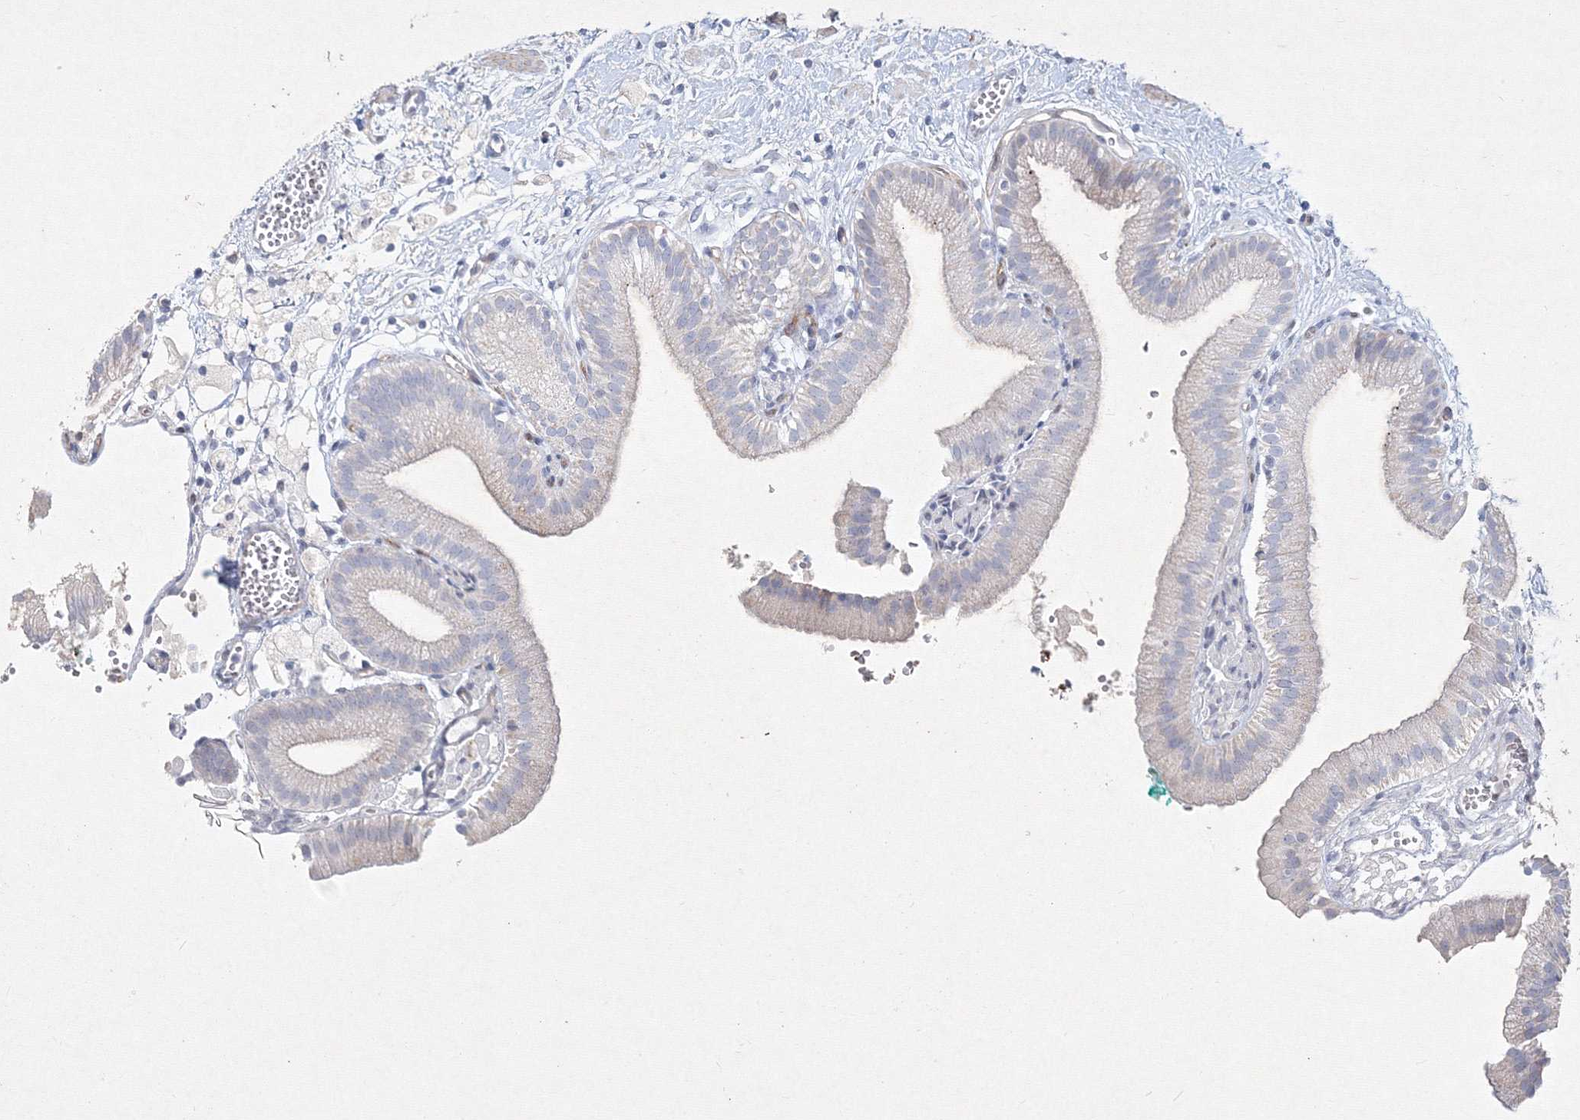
{"staining": {"intensity": "weak", "quantity": "<25%", "location": "cytoplasmic/membranous"}, "tissue": "gallbladder", "cell_type": "Glandular cells", "image_type": "normal", "snomed": [{"axis": "morphology", "description": "Normal tissue, NOS"}, {"axis": "topography", "description": "Gallbladder"}], "caption": "Immunohistochemistry of benign human gallbladder exhibits no expression in glandular cells. (Stains: DAB immunohistochemistry (IHC) with hematoxylin counter stain, Microscopy: brightfield microscopy at high magnification).", "gene": "CXXC4", "patient": {"sex": "male", "age": 55}}